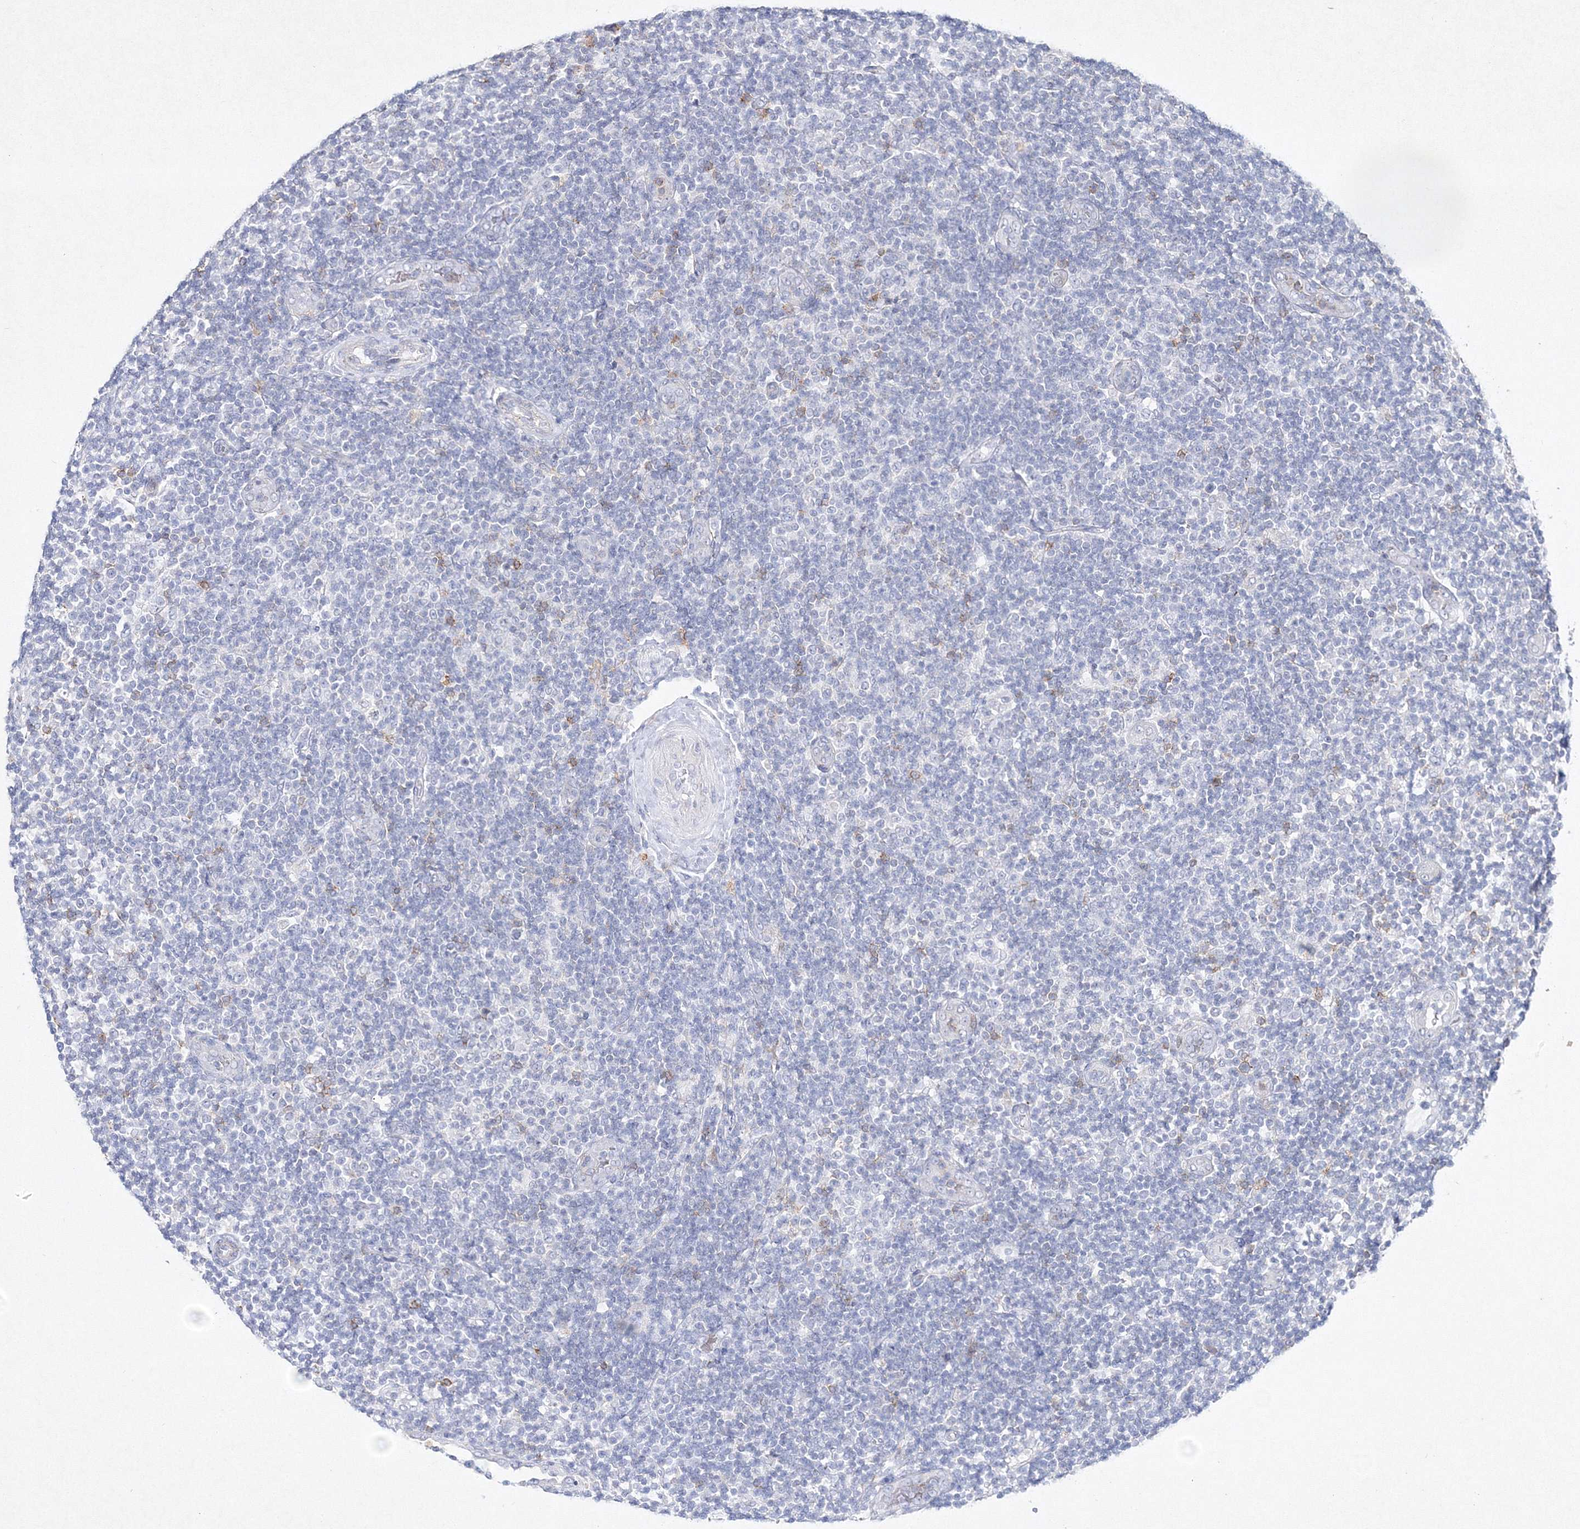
{"staining": {"intensity": "negative", "quantity": "none", "location": "none"}, "tissue": "lymphoma", "cell_type": "Tumor cells", "image_type": "cancer", "snomed": [{"axis": "morphology", "description": "Malignant lymphoma, non-Hodgkin's type, Low grade"}, {"axis": "topography", "description": "Lymph node"}], "caption": "An image of human malignant lymphoma, non-Hodgkin's type (low-grade) is negative for staining in tumor cells.", "gene": "HCST", "patient": {"sex": "male", "age": 83}}